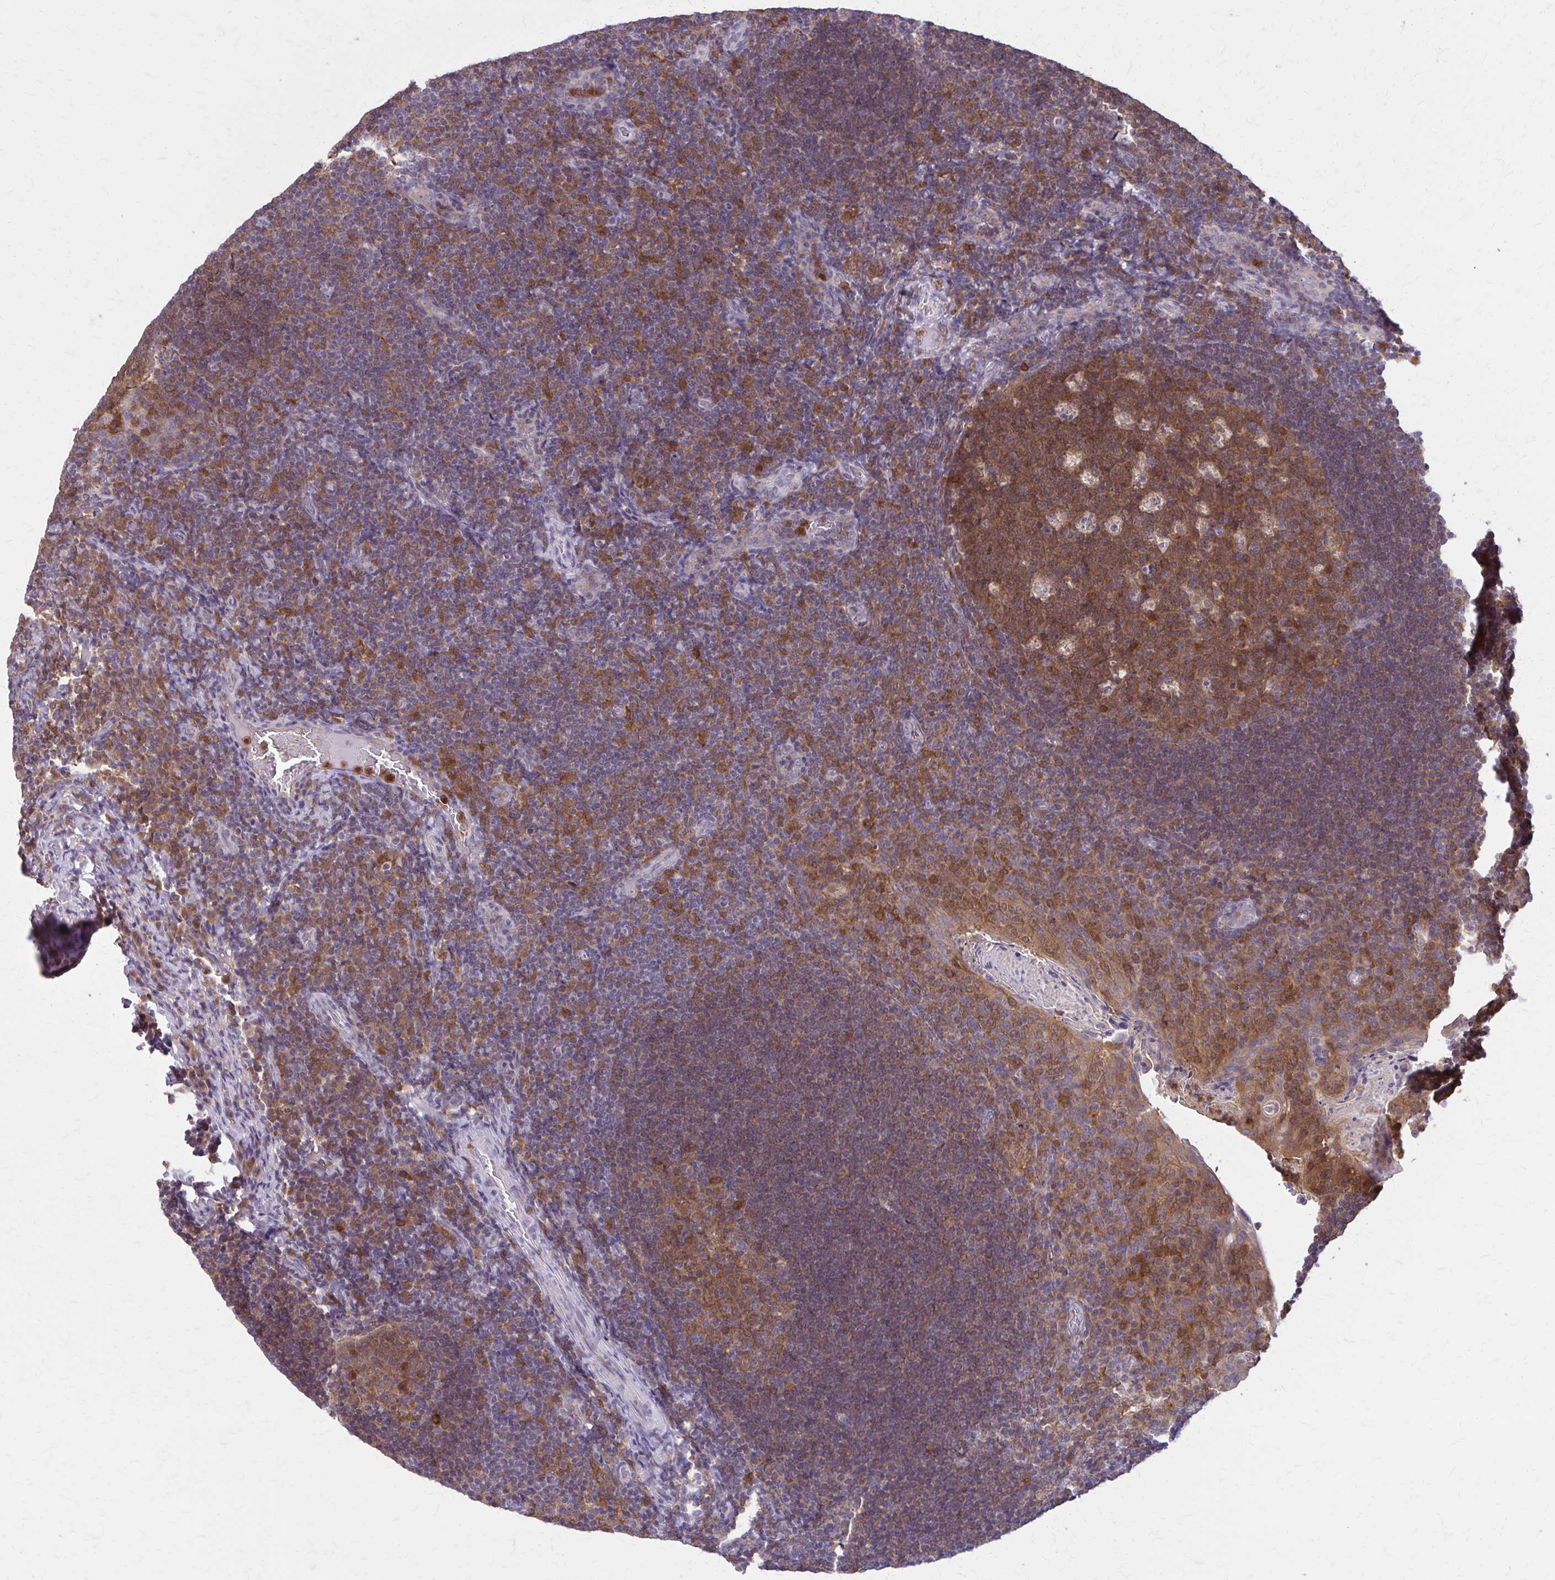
{"staining": {"intensity": "moderate", "quantity": ">75%", "location": "cytoplasmic/membranous"}, "tissue": "tonsil", "cell_type": "Germinal center cells", "image_type": "normal", "snomed": [{"axis": "morphology", "description": "Normal tissue, NOS"}, {"axis": "topography", "description": "Tonsil"}], "caption": "The photomicrograph displays immunohistochemical staining of normal tonsil. There is moderate cytoplasmic/membranous staining is identified in about >75% of germinal center cells. The protein is shown in brown color, while the nuclei are stained blue.", "gene": "NRBF2", "patient": {"sex": "male", "age": 17}}